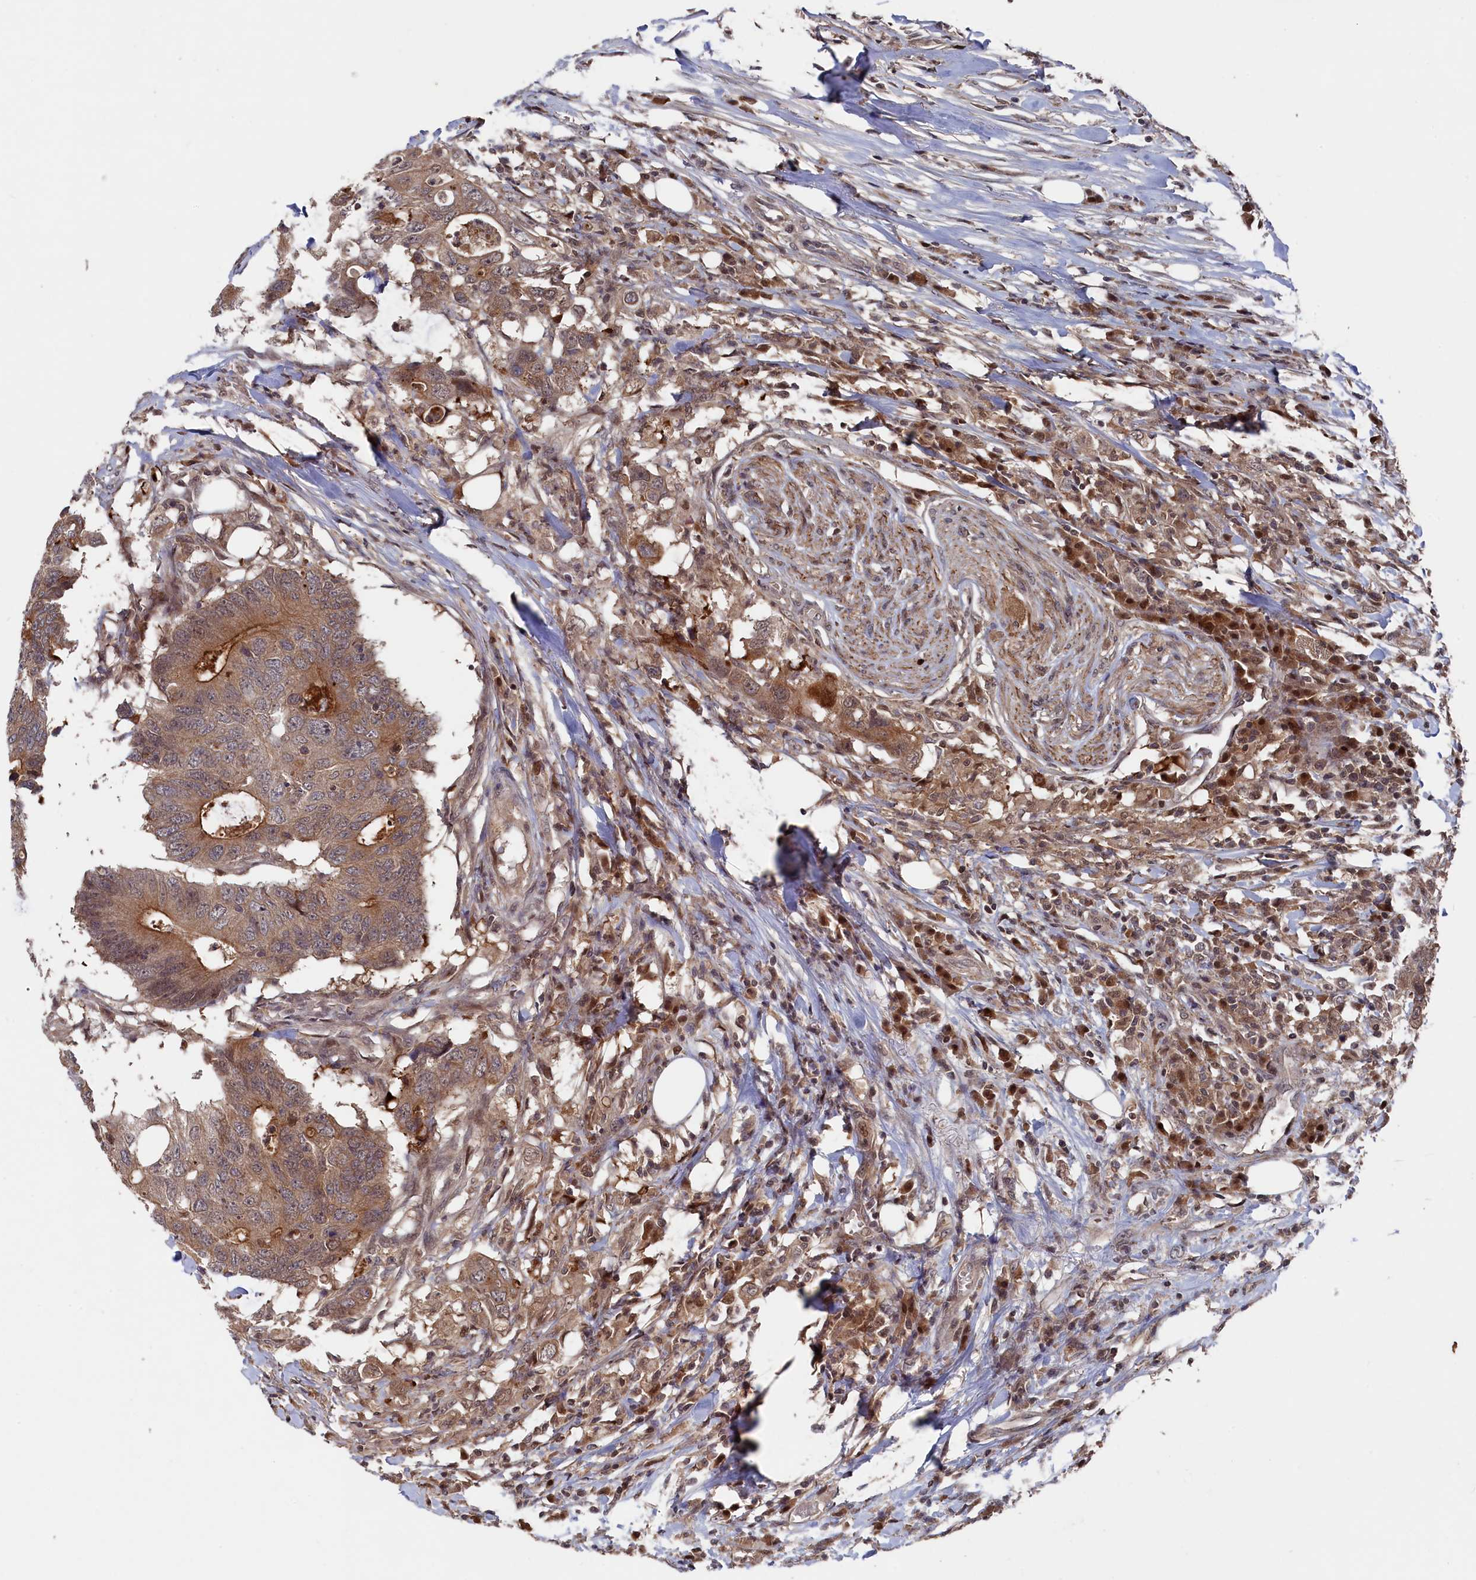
{"staining": {"intensity": "moderate", "quantity": ">75%", "location": "cytoplasmic/membranous"}, "tissue": "colorectal cancer", "cell_type": "Tumor cells", "image_type": "cancer", "snomed": [{"axis": "morphology", "description": "Adenocarcinoma, NOS"}, {"axis": "topography", "description": "Colon"}], "caption": "Protein staining by immunohistochemistry exhibits moderate cytoplasmic/membranous staining in about >75% of tumor cells in adenocarcinoma (colorectal).", "gene": "TMC5", "patient": {"sex": "male", "age": 71}}